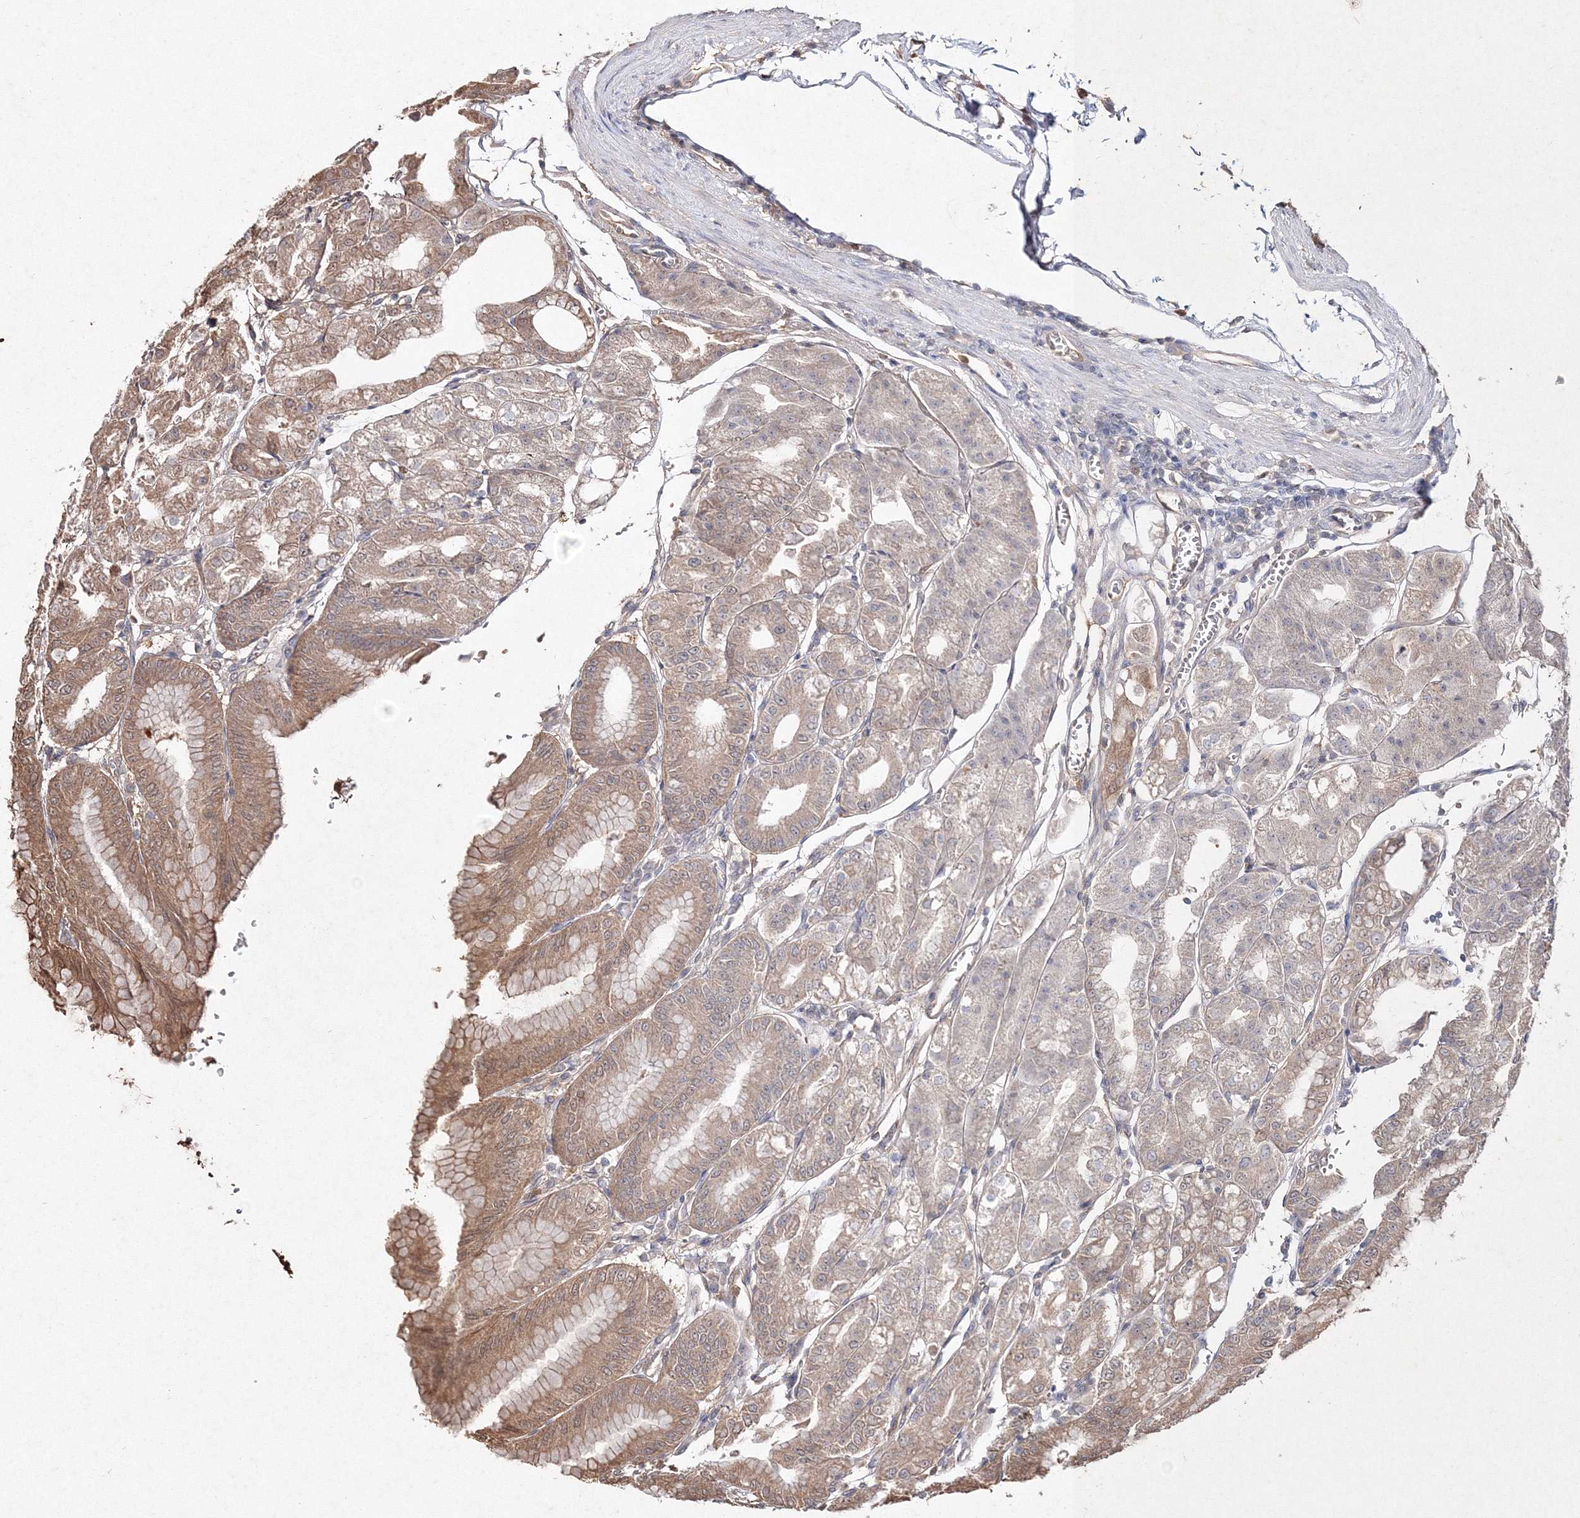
{"staining": {"intensity": "moderate", "quantity": "25%-75%", "location": "cytoplasmic/membranous"}, "tissue": "stomach", "cell_type": "Glandular cells", "image_type": "normal", "snomed": [{"axis": "morphology", "description": "Normal tissue, NOS"}, {"axis": "topography", "description": "Stomach, lower"}], "caption": "Immunohistochemical staining of benign human stomach shows medium levels of moderate cytoplasmic/membranous positivity in approximately 25%-75% of glandular cells.", "gene": "S100A11", "patient": {"sex": "male", "age": 71}}